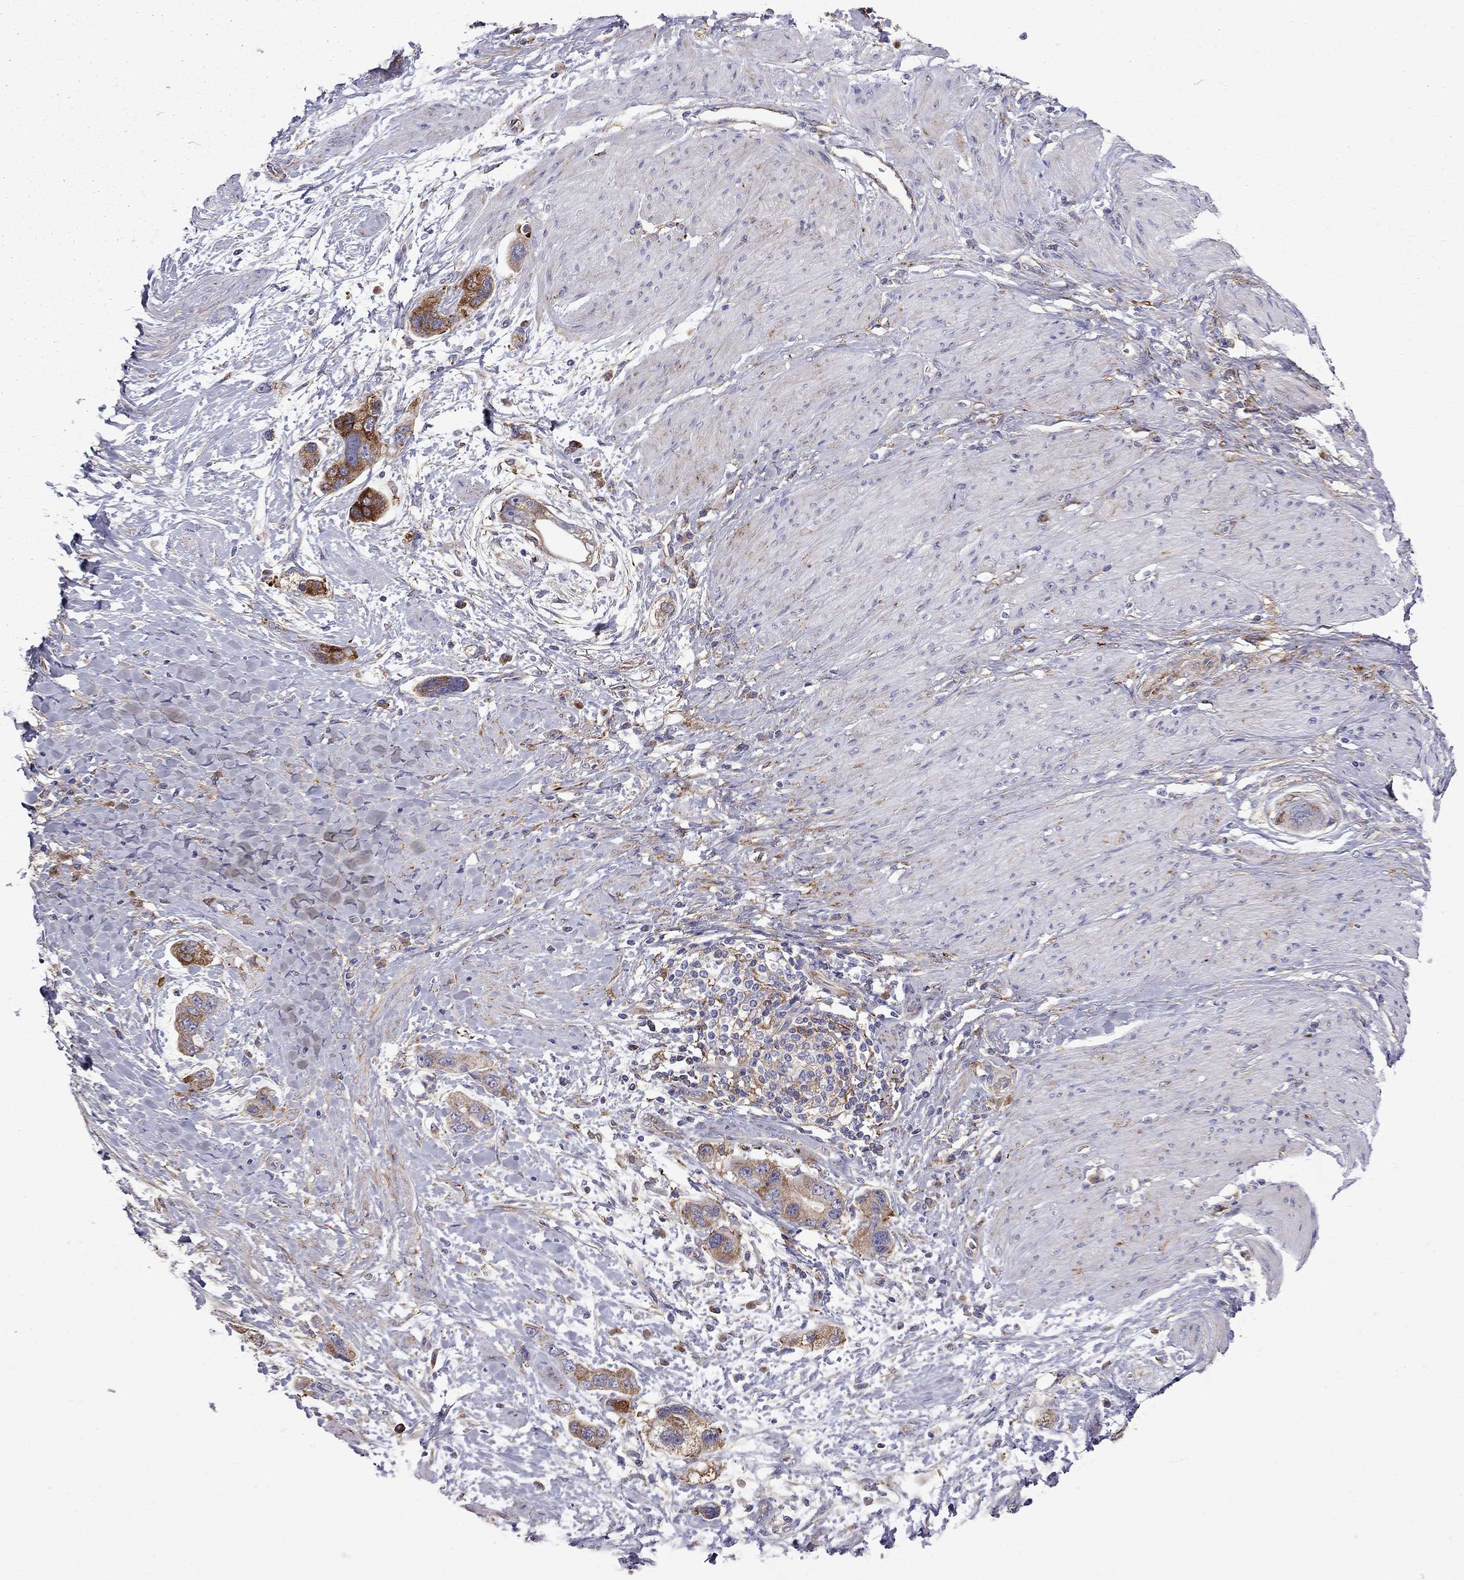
{"staining": {"intensity": "strong", "quantity": ">75%", "location": "cytoplasmic/membranous"}, "tissue": "stomach cancer", "cell_type": "Tumor cells", "image_type": "cancer", "snomed": [{"axis": "morphology", "description": "Adenocarcinoma, NOS"}, {"axis": "topography", "description": "Stomach, lower"}], "caption": "Immunohistochemistry staining of stomach cancer (adenocarcinoma), which shows high levels of strong cytoplasmic/membranous positivity in about >75% of tumor cells indicating strong cytoplasmic/membranous protein staining. The staining was performed using DAB (brown) for protein detection and nuclei were counterstained in hematoxylin (blue).", "gene": "EIF4E3", "patient": {"sex": "female", "age": 93}}